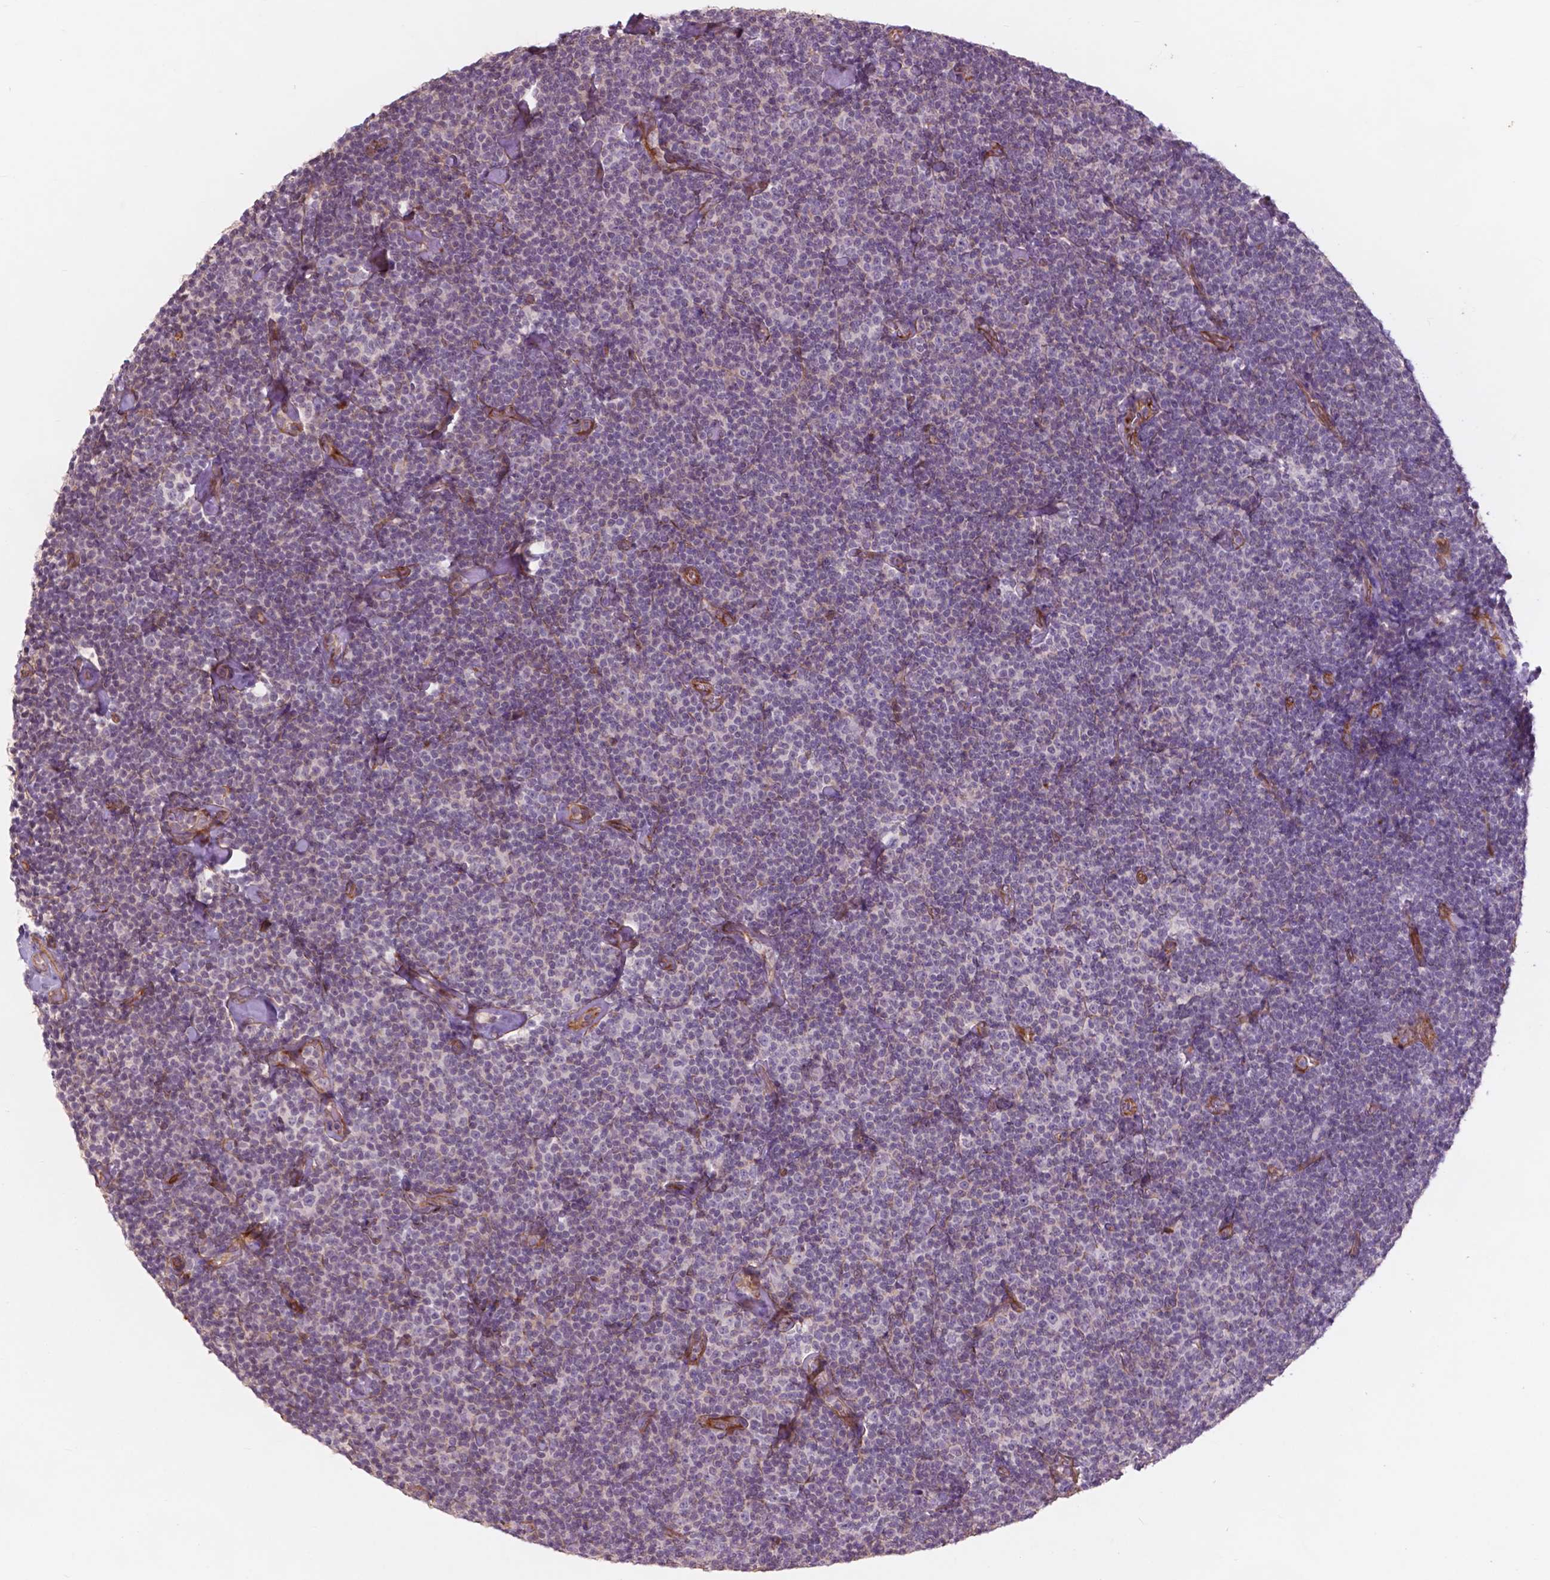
{"staining": {"intensity": "negative", "quantity": "none", "location": "none"}, "tissue": "lymphoma", "cell_type": "Tumor cells", "image_type": "cancer", "snomed": [{"axis": "morphology", "description": "Malignant lymphoma, non-Hodgkin's type, Low grade"}, {"axis": "topography", "description": "Lymph node"}], "caption": "Immunohistochemistry (IHC) histopathology image of neoplastic tissue: low-grade malignant lymphoma, non-Hodgkin's type stained with DAB shows no significant protein staining in tumor cells. Nuclei are stained in blue.", "gene": "RFPL4B", "patient": {"sex": "male", "age": 81}}